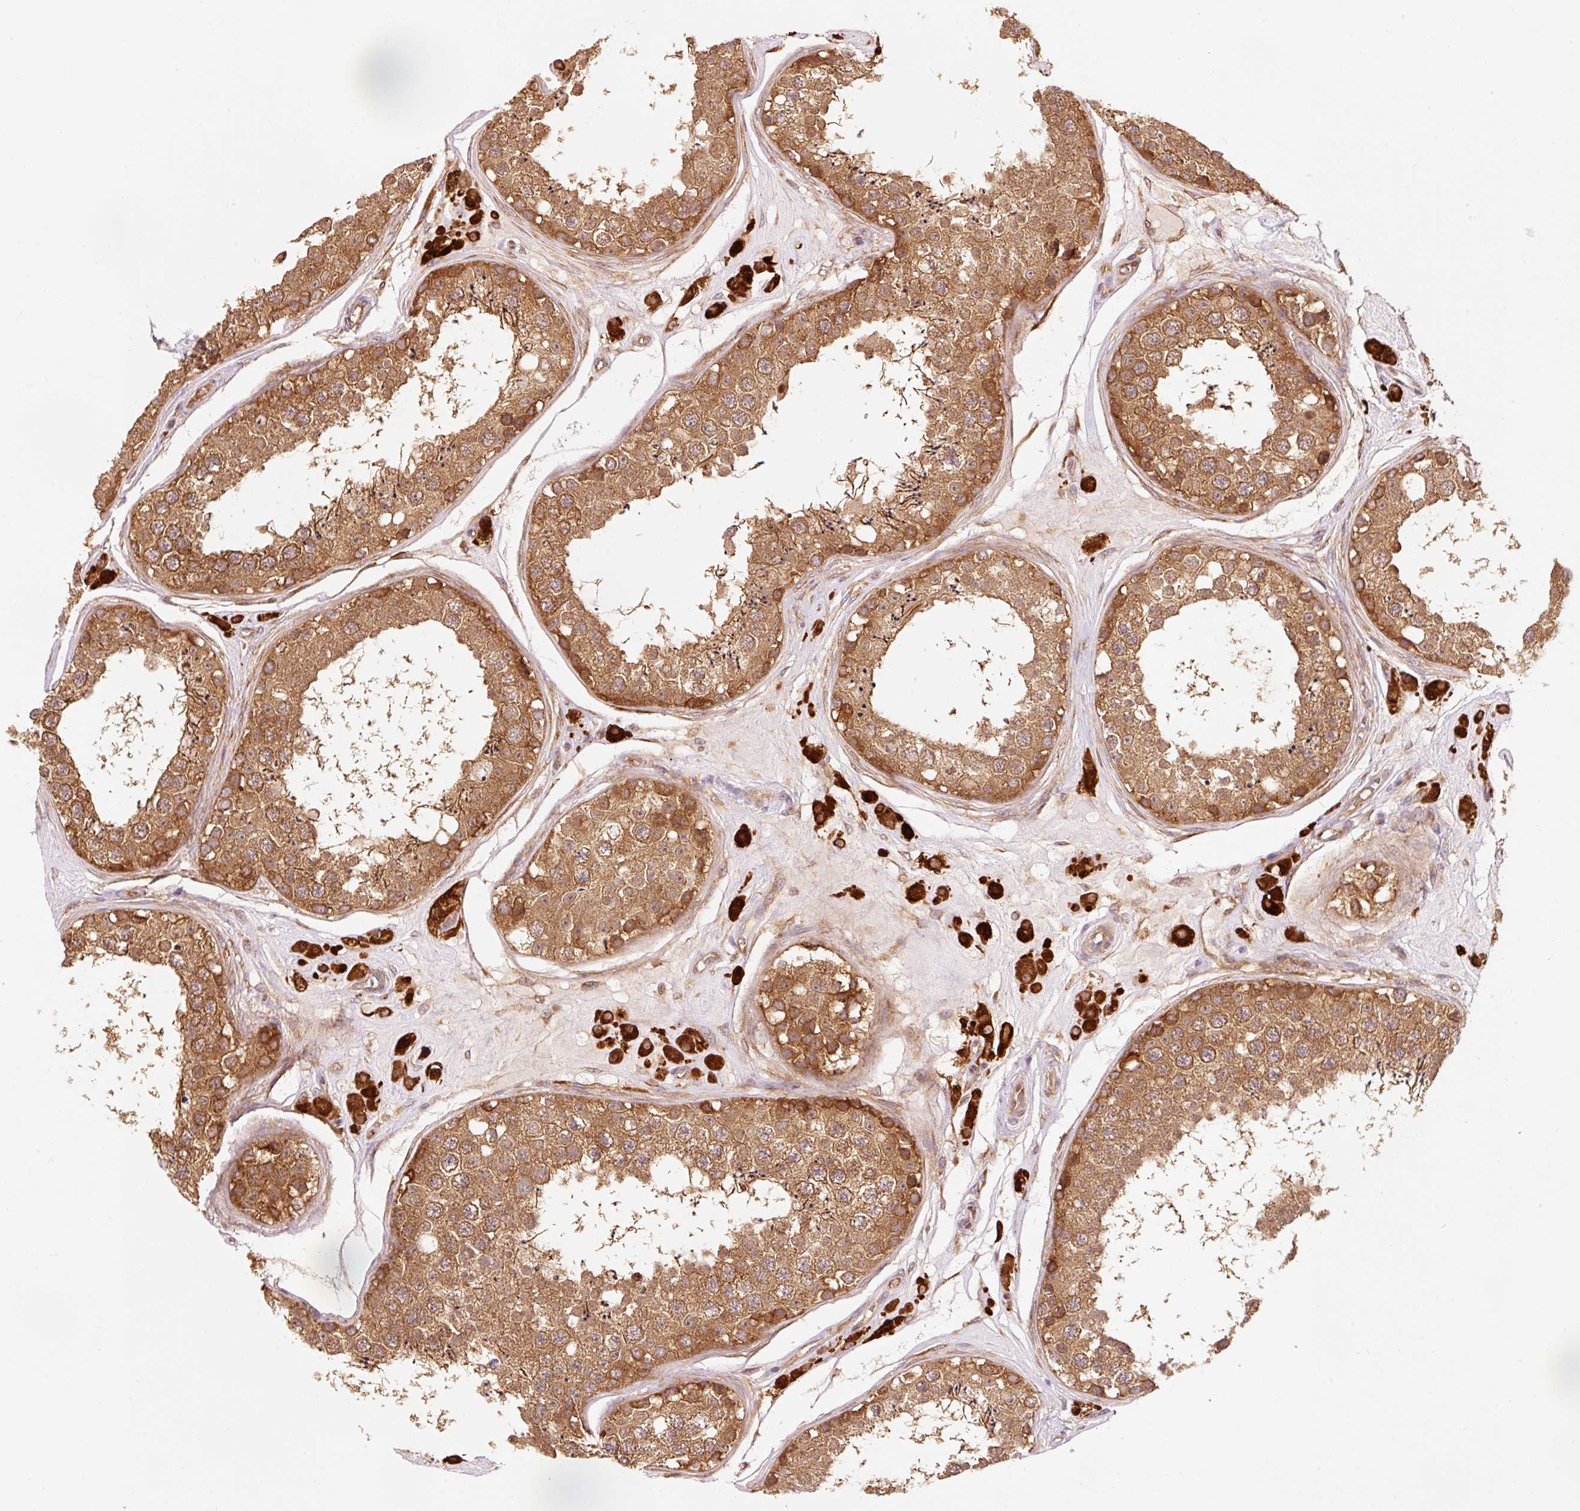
{"staining": {"intensity": "moderate", "quantity": ">75%", "location": "cytoplasmic/membranous"}, "tissue": "testis", "cell_type": "Cells in seminiferous ducts", "image_type": "normal", "snomed": [{"axis": "morphology", "description": "Normal tissue, NOS"}, {"axis": "topography", "description": "Testis"}], "caption": "A high-resolution image shows IHC staining of unremarkable testis, which demonstrates moderate cytoplasmic/membranous expression in approximately >75% of cells in seminiferous ducts. (DAB IHC with brightfield microscopy, high magnification).", "gene": "PDAP1", "patient": {"sex": "male", "age": 25}}